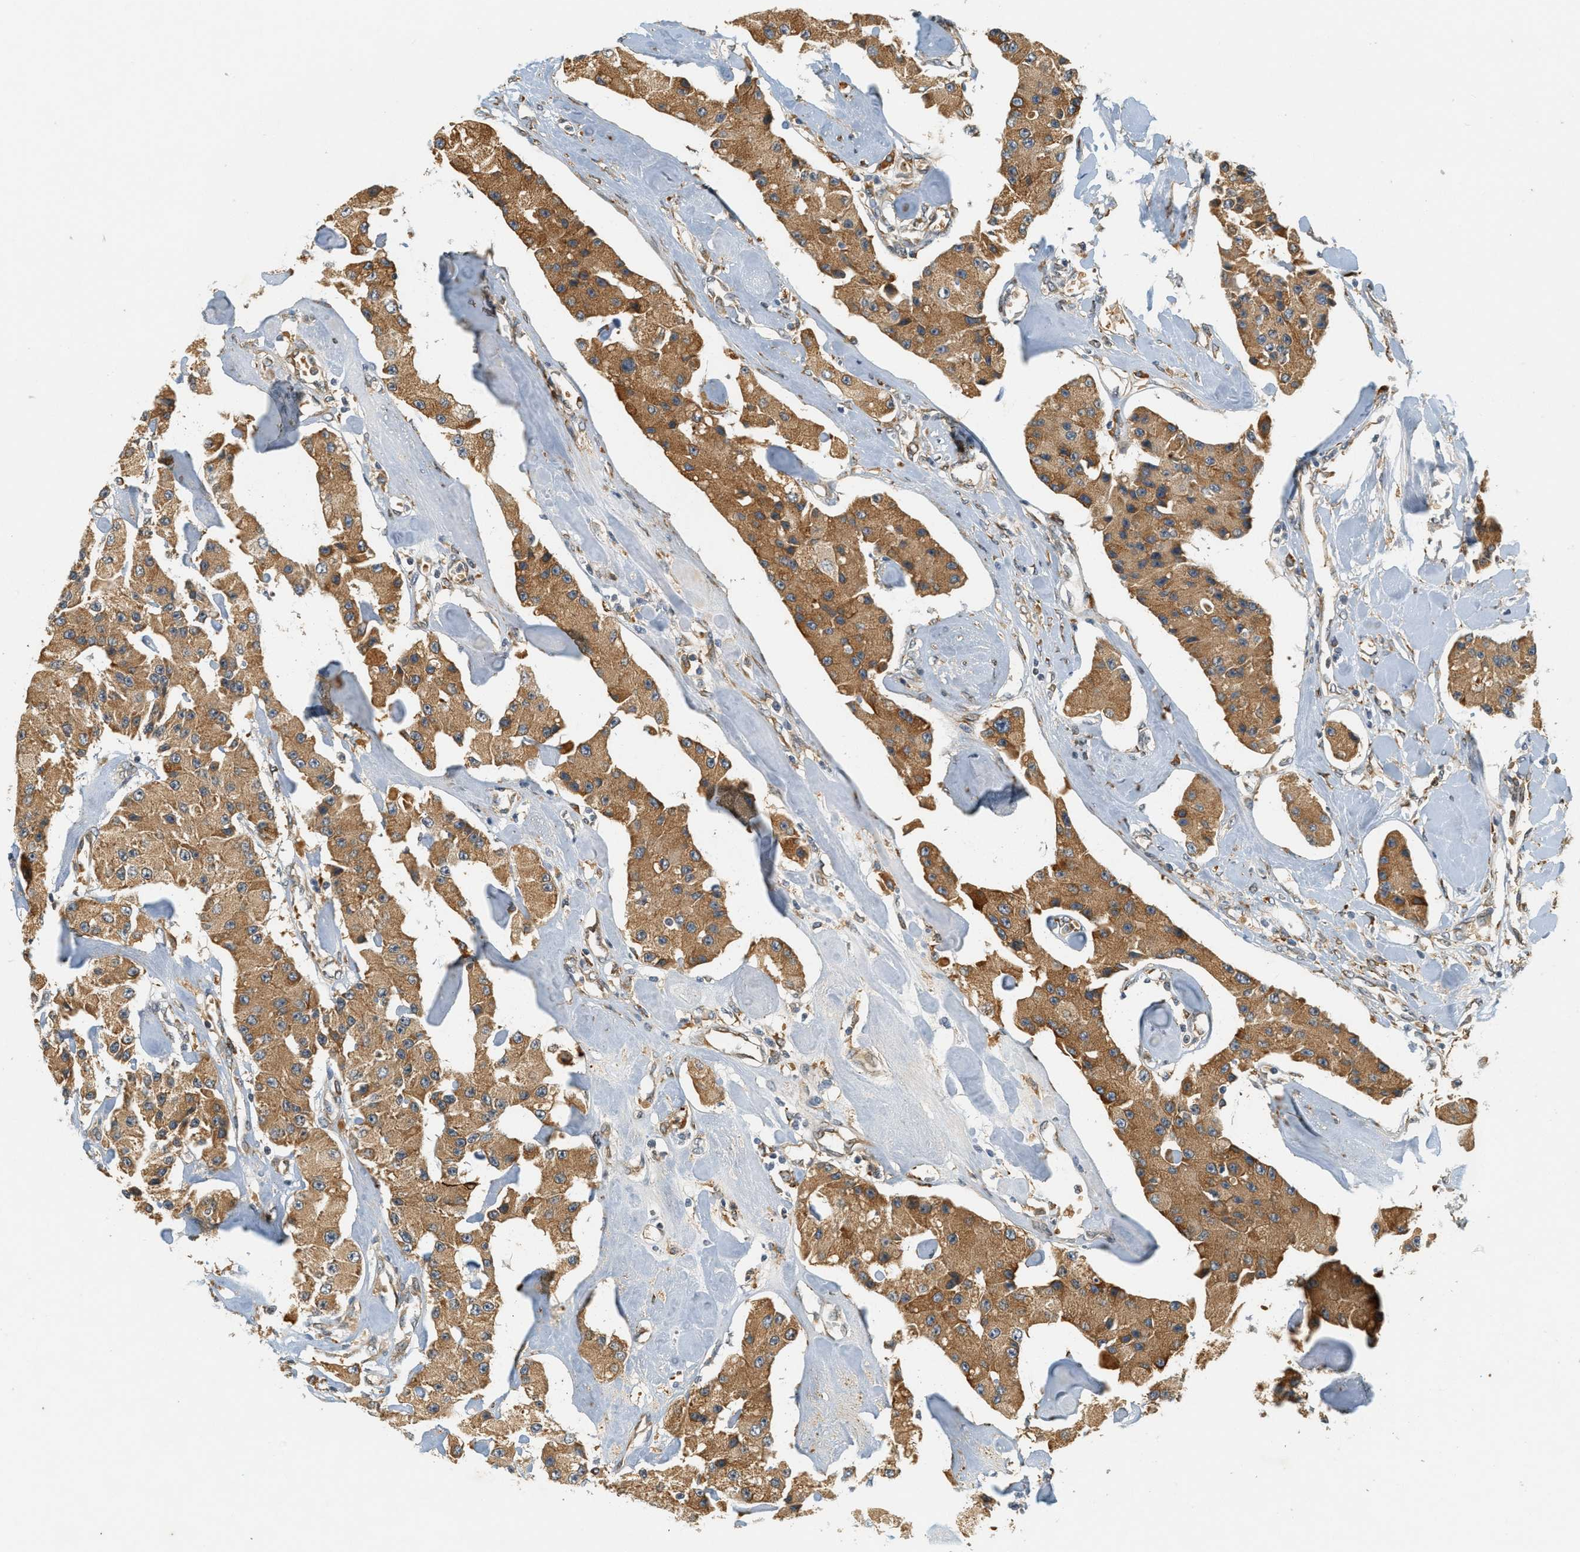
{"staining": {"intensity": "moderate", "quantity": ">75%", "location": "cytoplasmic/membranous"}, "tissue": "carcinoid", "cell_type": "Tumor cells", "image_type": "cancer", "snomed": [{"axis": "morphology", "description": "Carcinoid, malignant, NOS"}, {"axis": "topography", "description": "Pancreas"}], "caption": "Protein expression analysis of malignant carcinoid demonstrates moderate cytoplasmic/membranous staining in about >75% of tumor cells. (DAB IHC, brown staining for protein, blue staining for nuclei).", "gene": "PDK1", "patient": {"sex": "male", "age": 41}}